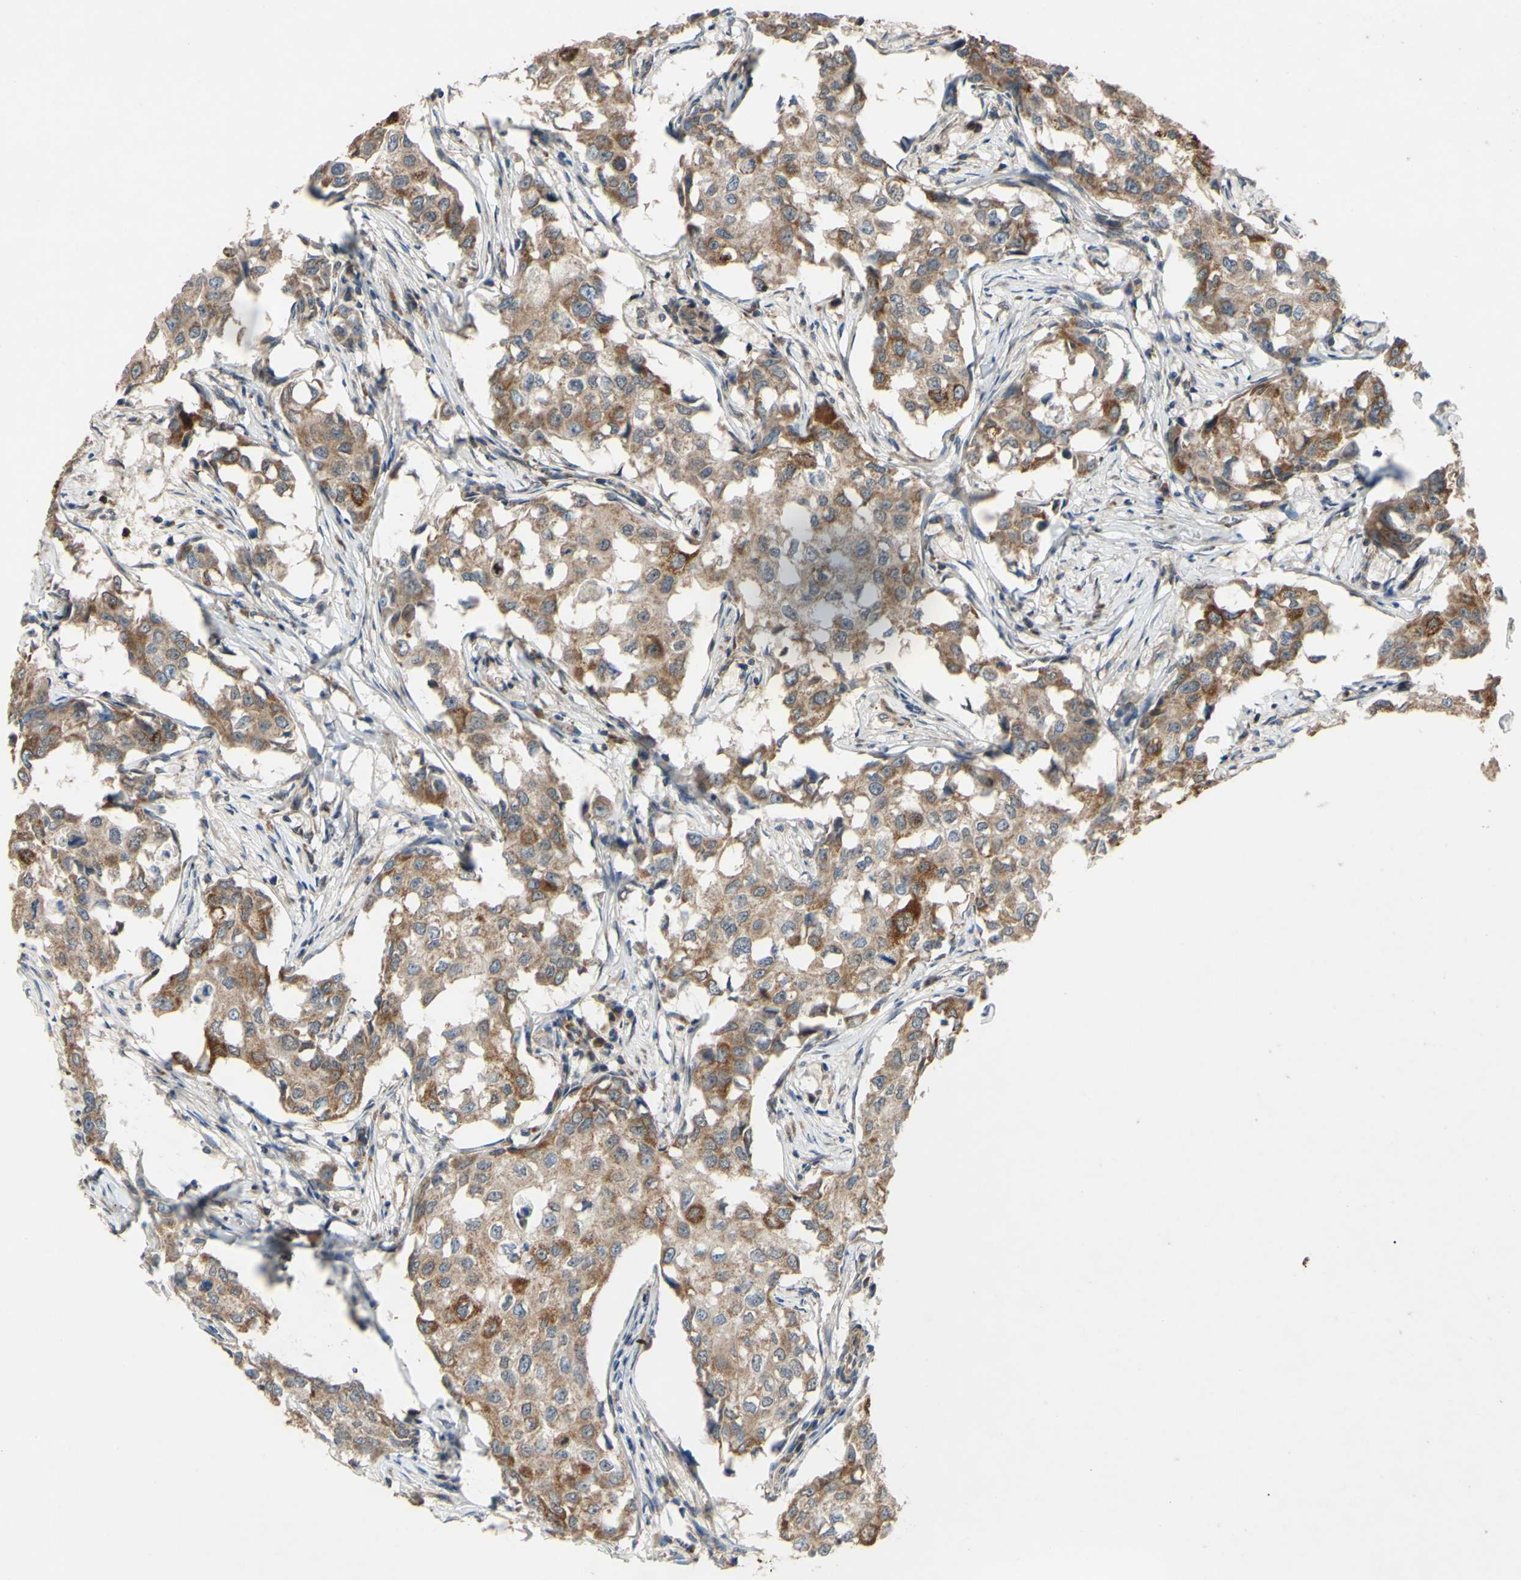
{"staining": {"intensity": "moderate", "quantity": ">75%", "location": "cytoplasmic/membranous"}, "tissue": "breast cancer", "cell_type": "Tumor cells", "image_type": "cancer", "snomed": [{"axis": "morphology", "description": "Duct carcinoma"}, {"axis": "topography", "description": "Breast"}], "caption": "The image reveals staining of breast cancer, revealing moderate cytoplasmic/membranous protein positivity (brown color) within tumor cells.", "gene": "CD164", "patient": {"sex": "female", "age": 27}}